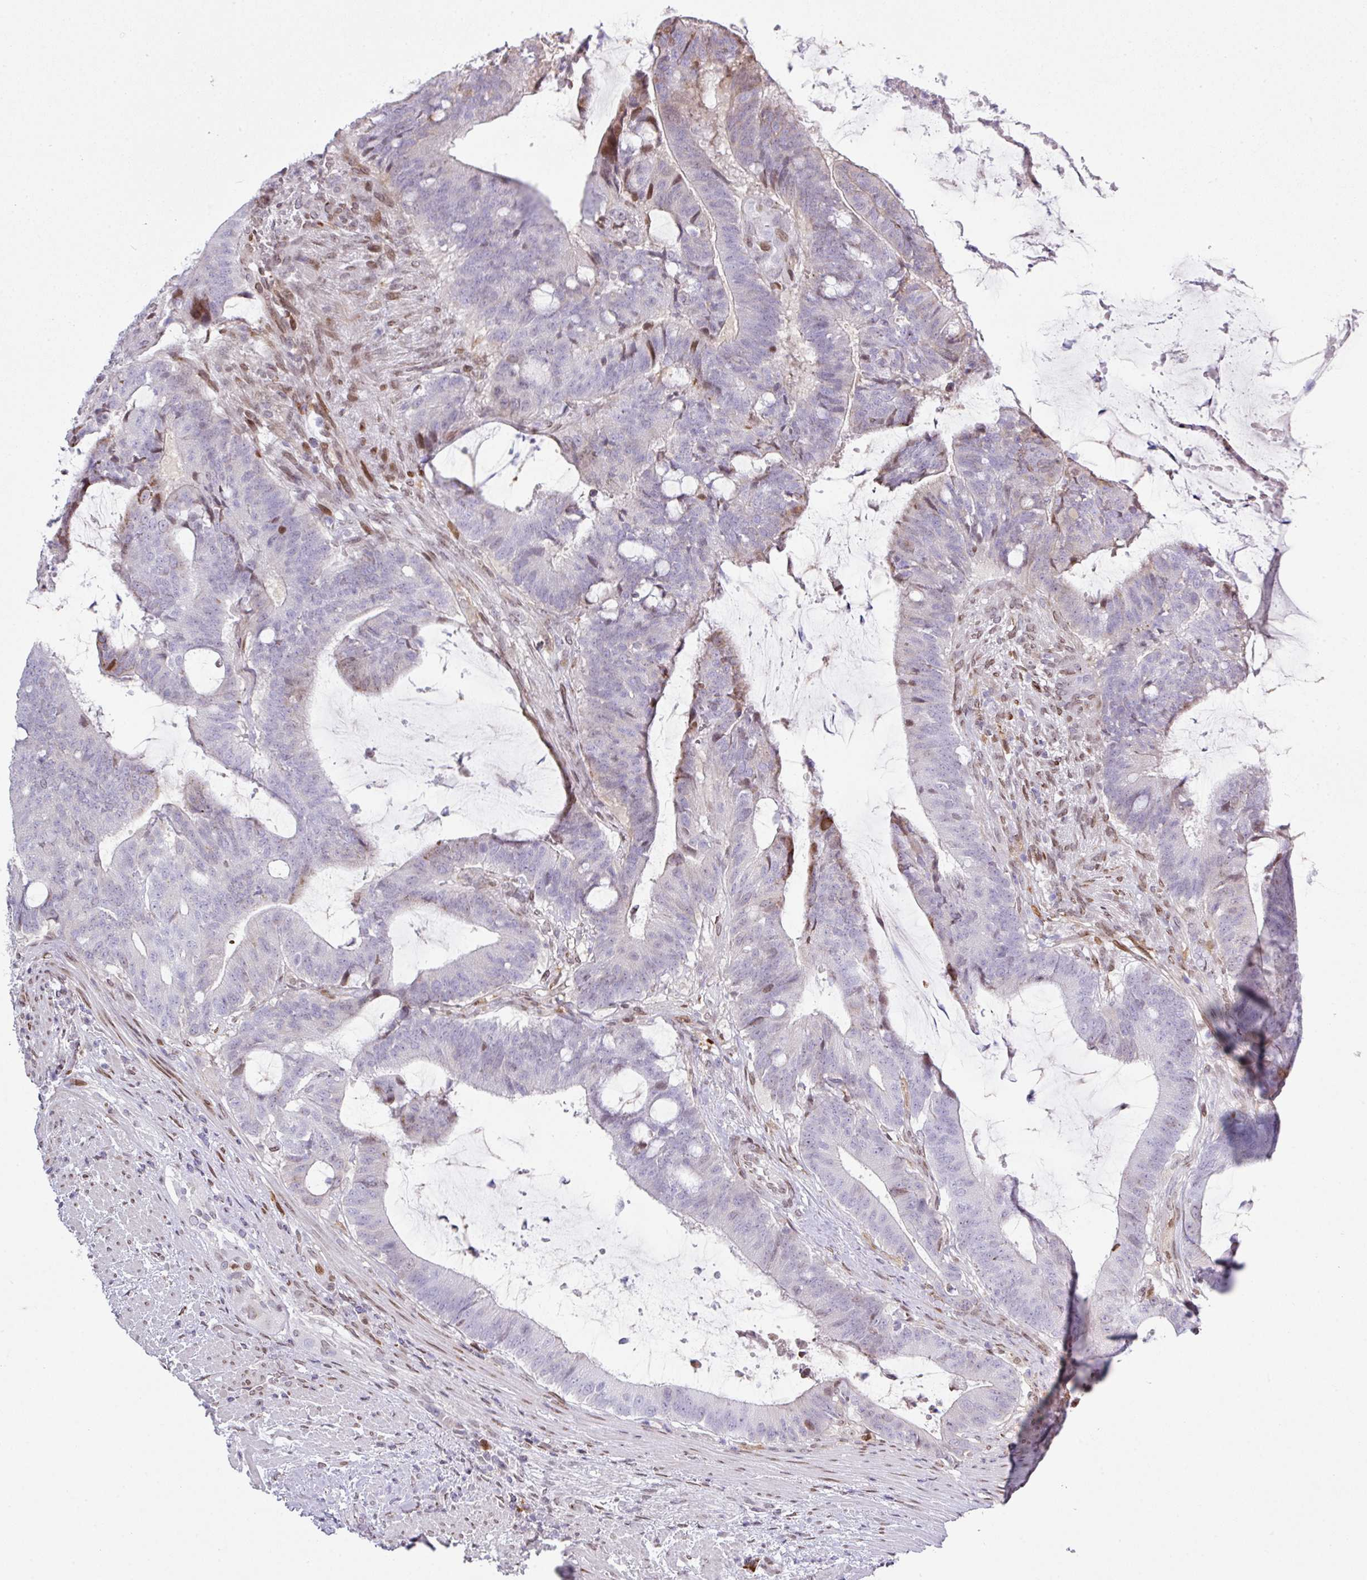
{"staining": {"intensity": "negative", "quantity": "none", "location": "none"}, "tissue": "colorectal cancer", "cell_type": "Tumor cells", "image_type": "cancer", "snomed": [{"axis": "morphology", "description": "Adenocarcinoma, NOS"}, {"axis": "topography", "description": "Colon"}], "caption": "Photomicrograph shows no significant protein positivity in tumor cells of colorectal cancer (adenocarcinoma).", "gene": "PLK1", "patient": {"sex": "female", "age": 43}}